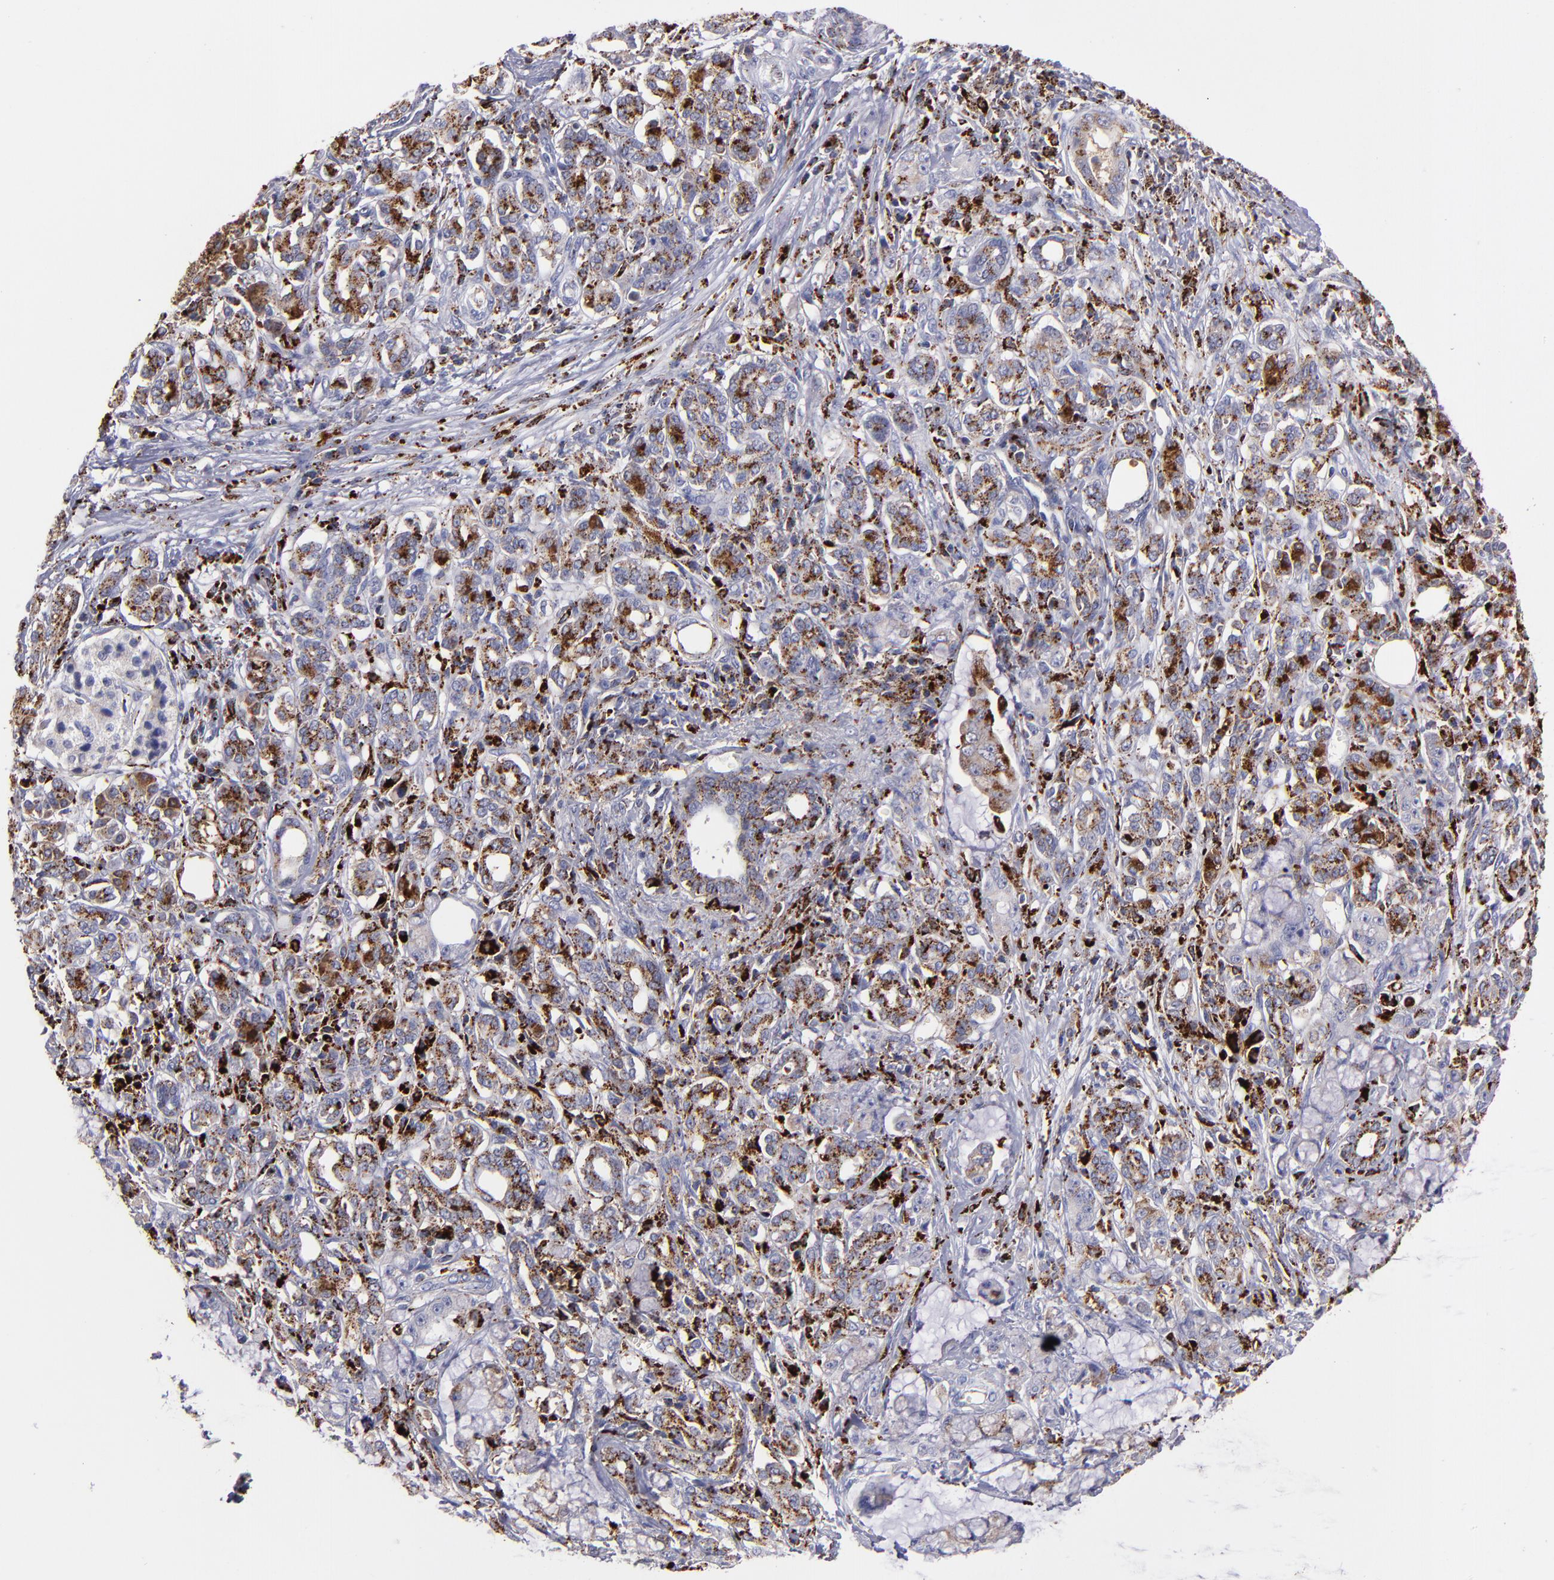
{"staining": {"intensity": "moderate", "quantity": ">75%", "location": "cytoplasmic/membranous"}, "tissue": "pancreatic cancer", "cell_type": "Tumor cells", "image_type": "cancer", "snomed": [{"axis": "morphology", "description": "Adenocarcinoma, NOS"}, {"axis": "topography", "description": "Pancreas"}], "caption": "The image exhibits immunohistochemical staining of pancreatic cancer. There is moderate cytoplasmic/membranous positivity is present in about >75% of tumor cells. The staining is performed using DAB brown chromogen to label protein expression. The nuclei are counter-stained blue using hematoxylin.", "gene": "CTSS", "patient": {"sex": "female", "age": 73}}